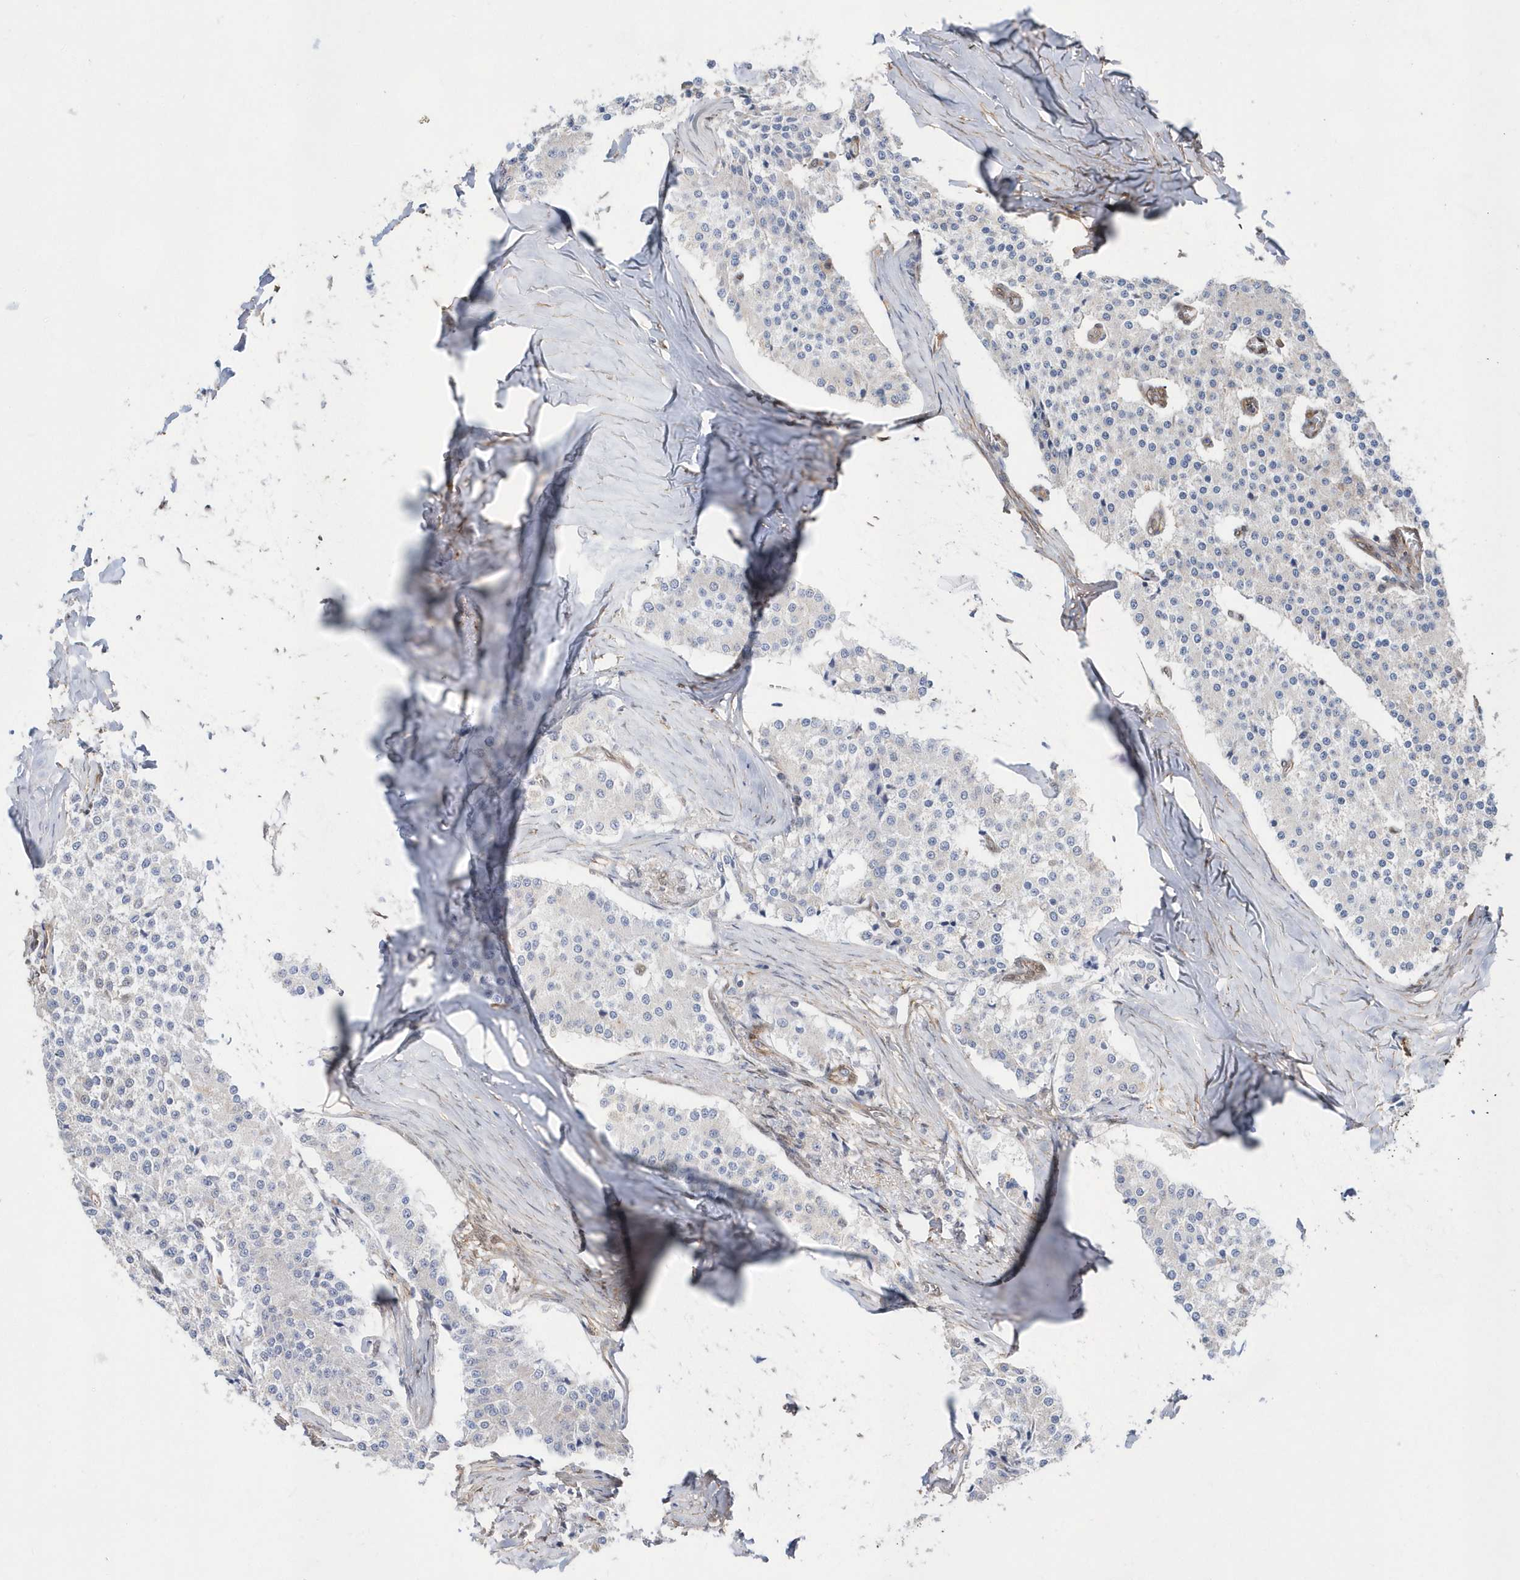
{"staining": {"intensity": "negative", "quantity": "none", "location": "none"}, "tissue": "carcinoid", "cell_type": "Tumor cells", "image_type": "cancer", "snomed": [{"axis": "morphology", "description": "Carcinoid, malignant, NOS"}, {"axis": "topography", "description": "Colon"}], "caption": "The photomicrograph displays no staining of tumor cells in carcinoid.", "gene": "BDH2", "patient": {"sex": "female", "age": 52}}